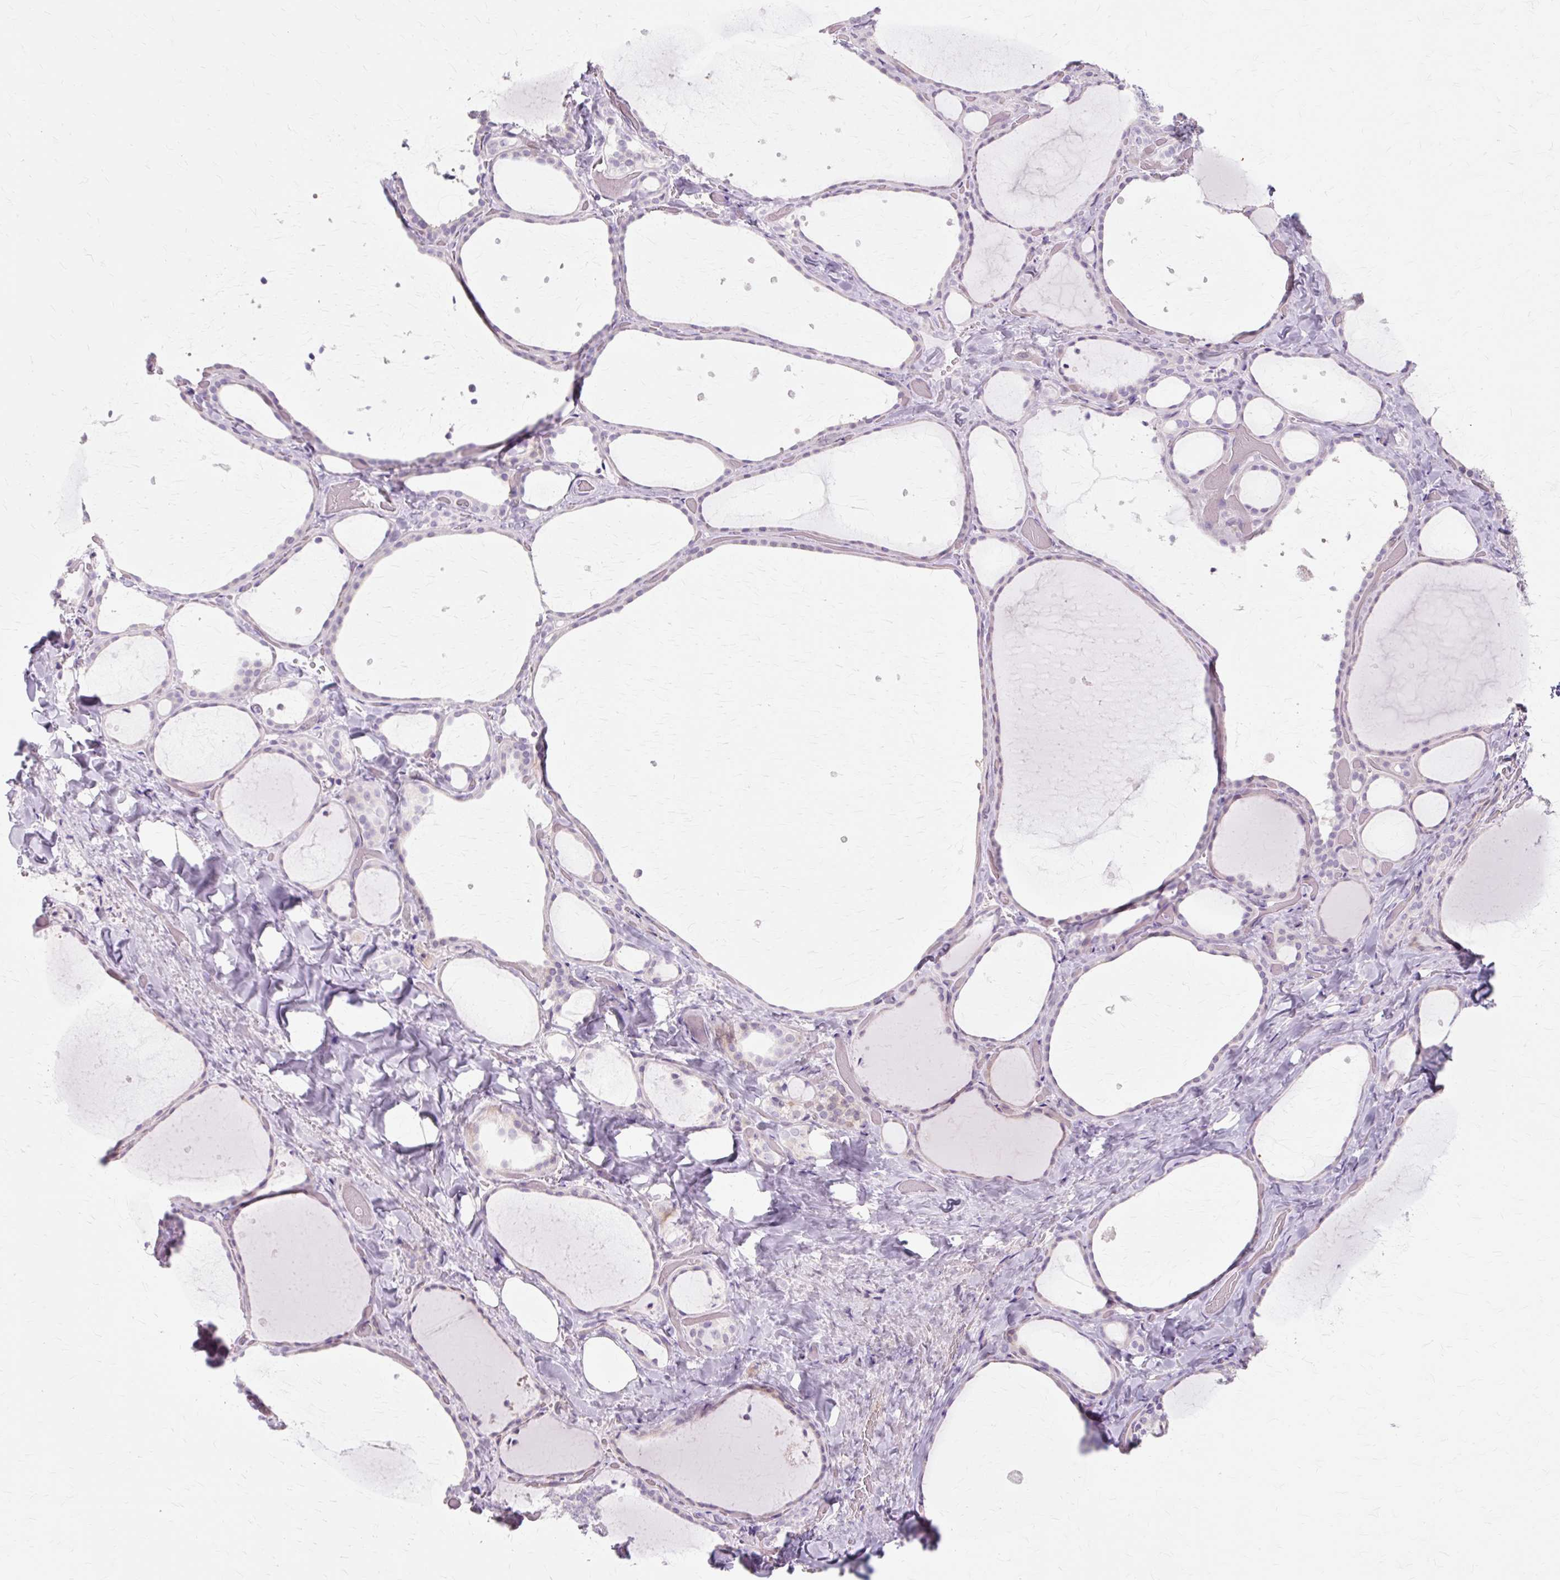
{"staining": {"intensity": "weak", "quantity": "25%-75%", "location": "cytoplasmic/membranous"}, "tissue": "thyroid gland", "cell_type": "Glandular cells", "image_type": "normal", "snomed": [{"axis": "morphology", "description": "Normal tissue, NOS"}, {"axis": "topography", "description": "Thyroid gland"}], "caption": "Immunohistochemistry (IHC) image of unremarkable human thyroid gland stained for a protein (brown), which displays low levels of weak cytoplasmic/membranous expression in approximately 25%-75% of glandular cells.", "gene": "IRX2", "patient": {"sex": "female", "age": 36}}